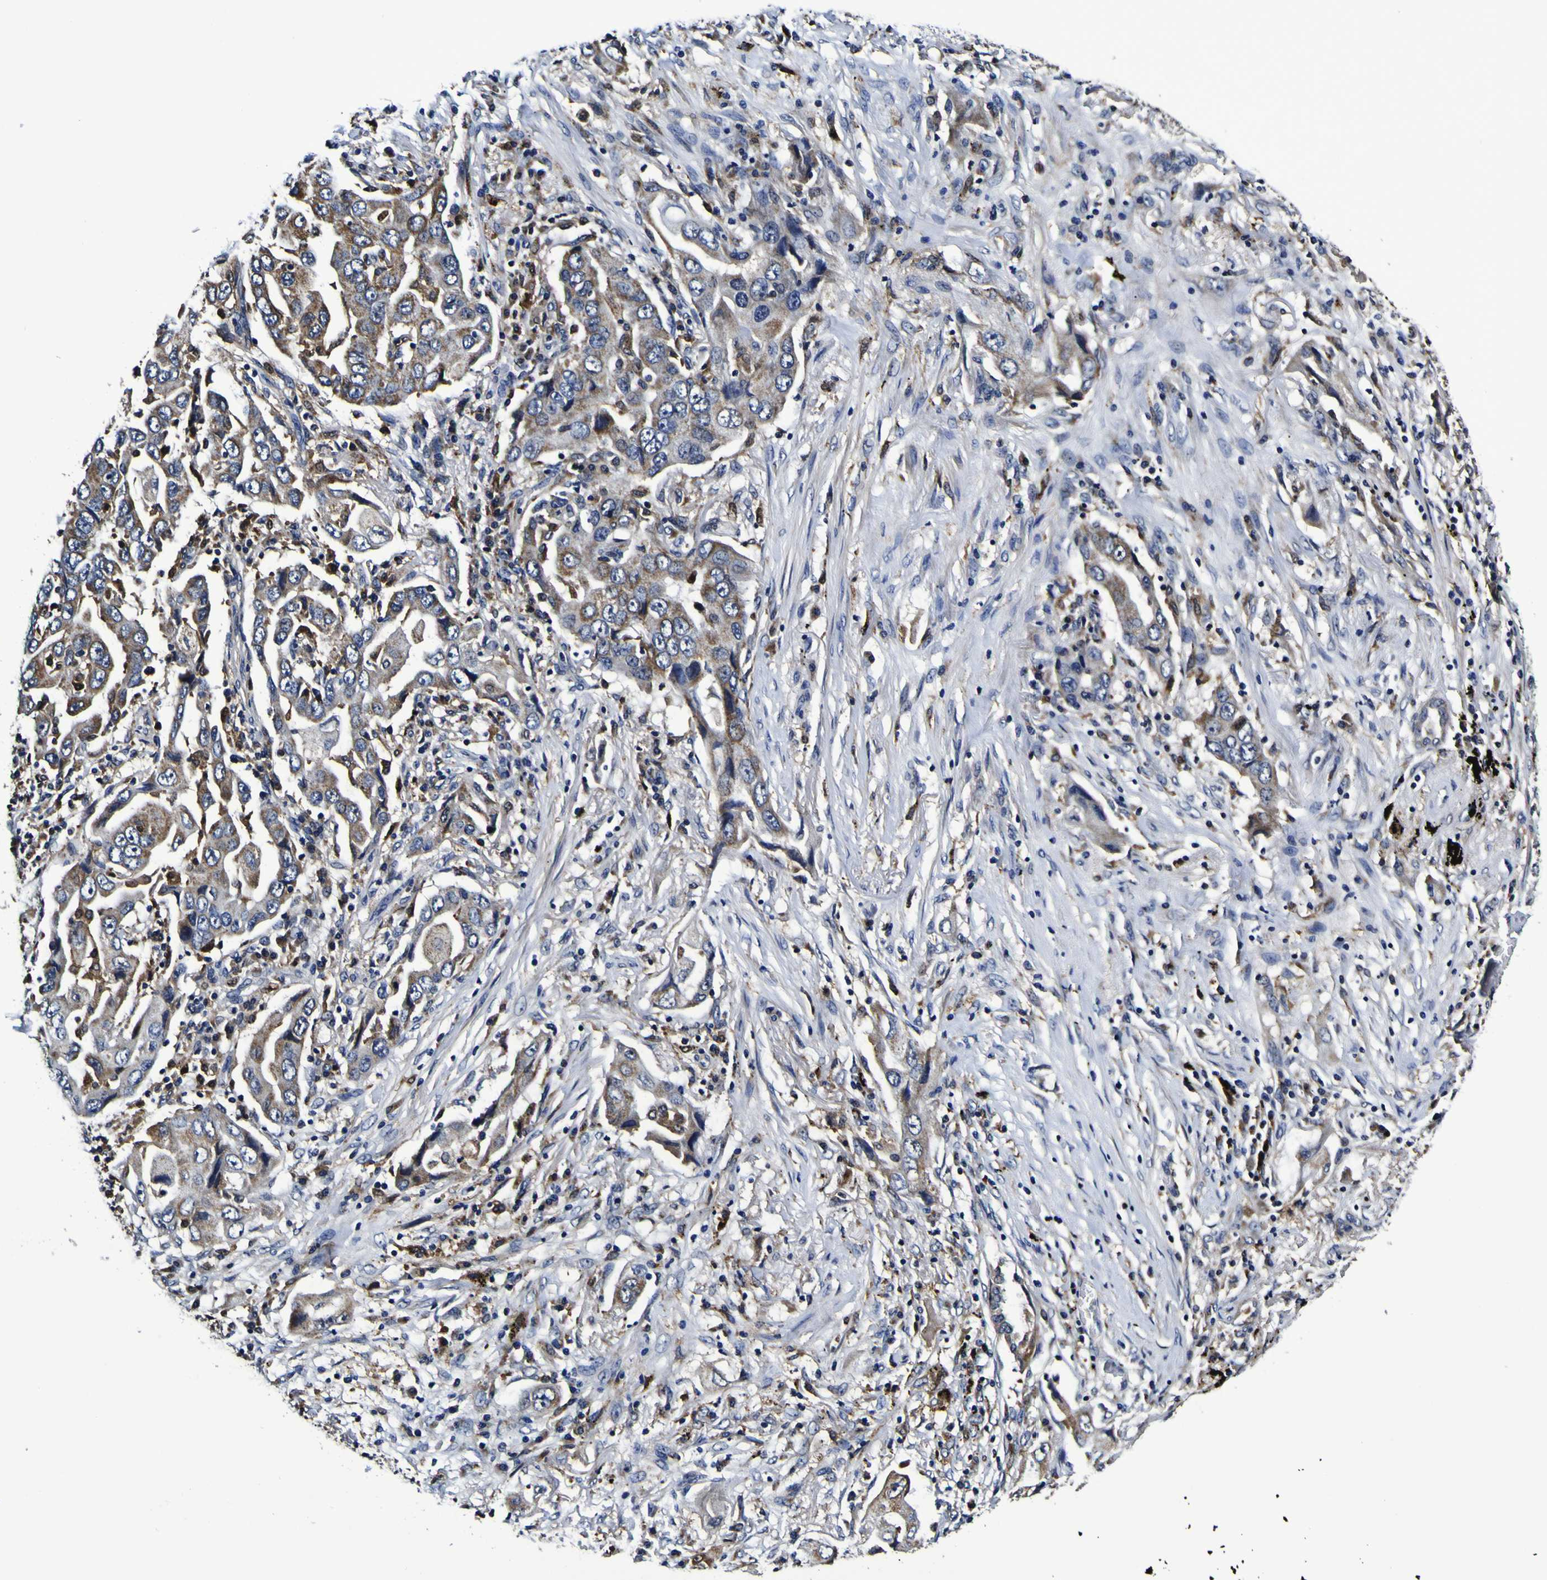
{"staining": {"intensity": "moderate", "quantity": "<25%", "location": "cytoplasmic/membranous"}, "tissue": "lung cancer", "cell_type": "Tumor cells", "image_type": "cancer", "snomed": [{"axis": "morphology", "description": "Adenocarcinoma, NOS"}, {"axis": "topography", "description": "Lung"}], "caption": "A histopathology image showing moderate cytoplasmic/membranous expression in approximately <25% of tumor cells in adenocarcinoma (lung), as visualized by brown immunohistochemical staining.", "gene": "GPX1", "patient": {"sex": "female", "age": 65}}